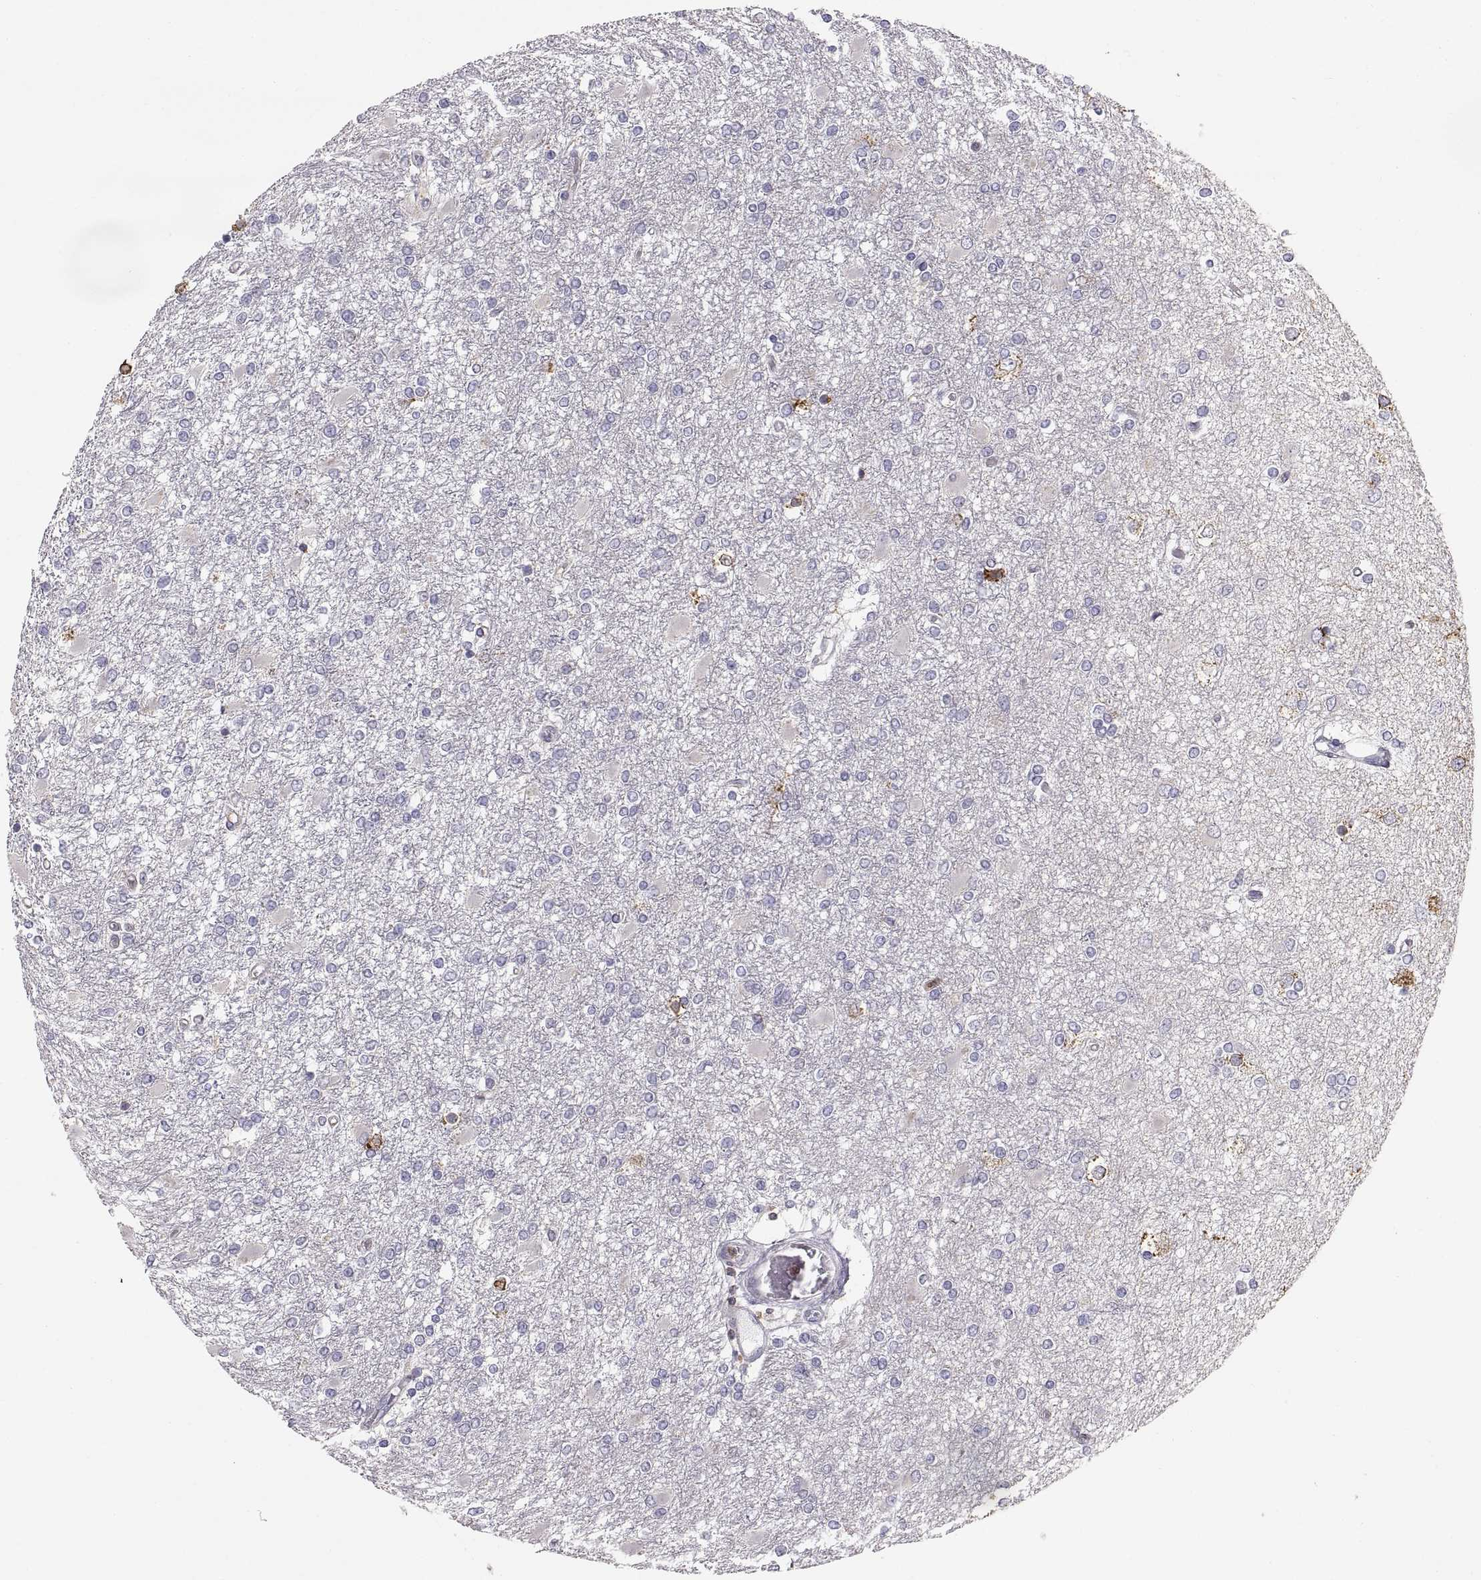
{"staining": {"intensity": "negative", "quantity": "none", "location": "none"}, "tissue": "glioma", "cell_type": "Tumor cells", "image_type": "cancer", "snomed": [{"axis": "morphology", "description": "Glioma, malignant, High grade"}, {"axis": "topography", "description": "Cerebral cortex"}], "caption": "Immunohistochemistry (IHC) micrograph of malignant glioma (high-grade) stained for a protein (brown), which reveals no expression in tumor cells.", "gene": "ERO1A", "patient": {"sex": "male", "age": 79}}